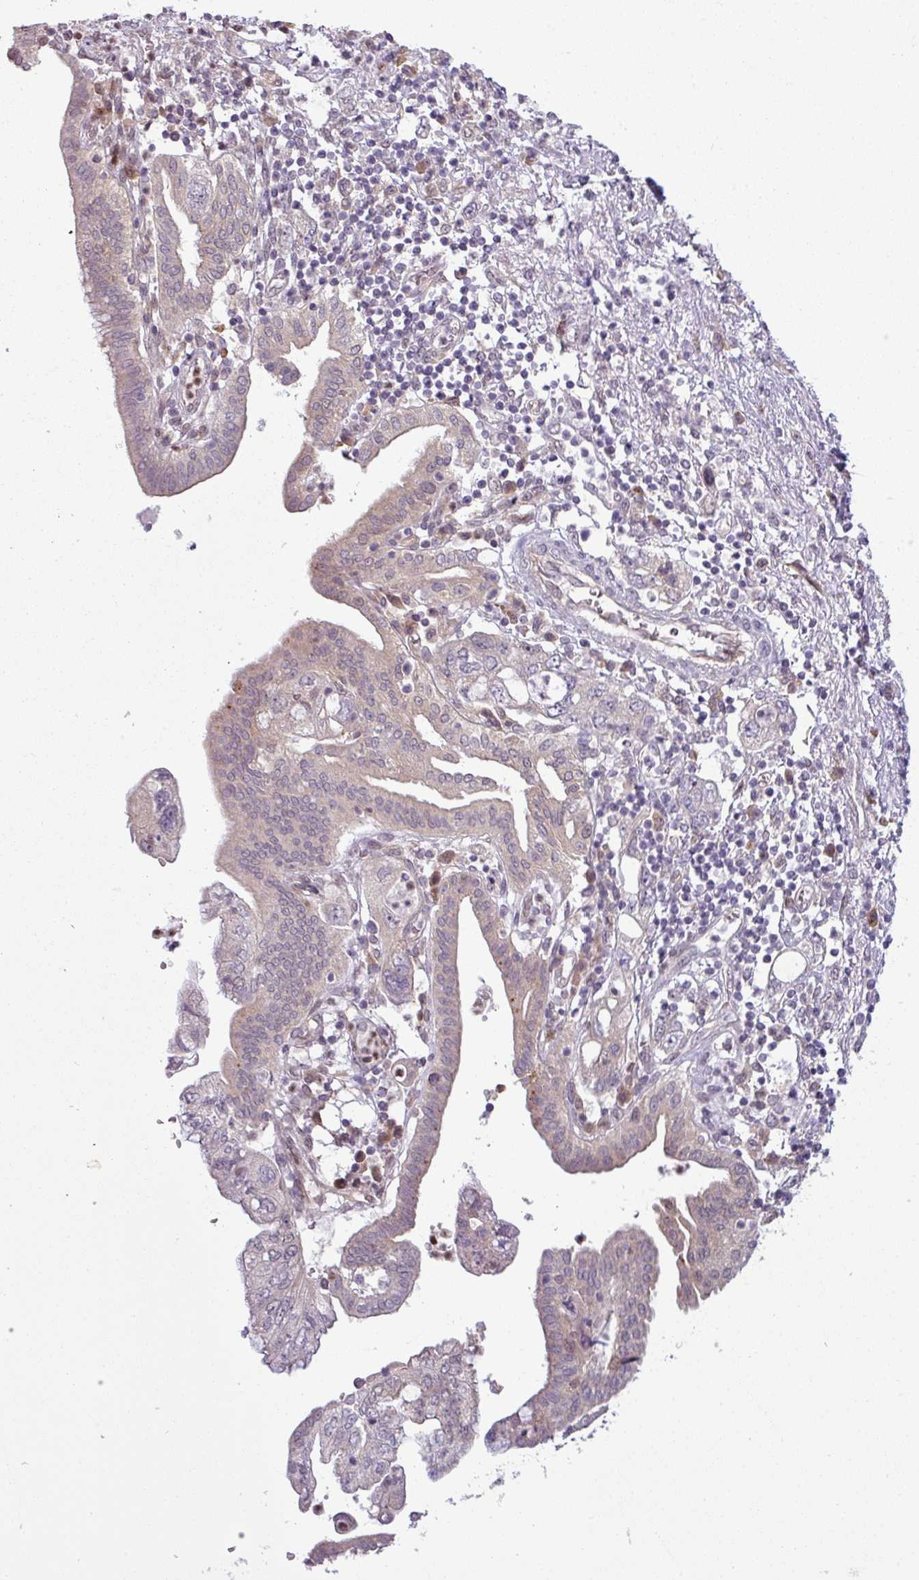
{"staining": {"intensity": "weak", "quantity": "<25%", "location": "cytoplasmic/membranous,nuclear"}, "tissue": "pancreatic cancer", "cell_type": "Tumor cells", "image_type": "cancer", "snomed": [{"axis": "morphology", "description": "Adenocarcinoma, NOS"}, {"axis": "topography", "description": "Pancreas"}], "caption": "Pancreatic adenocarcinoma was stained to show a protein in brown. There is no significant expression in tumor cells.", "gene": "CCDC144A", "patient": {"sex": "female", "age": 73}}